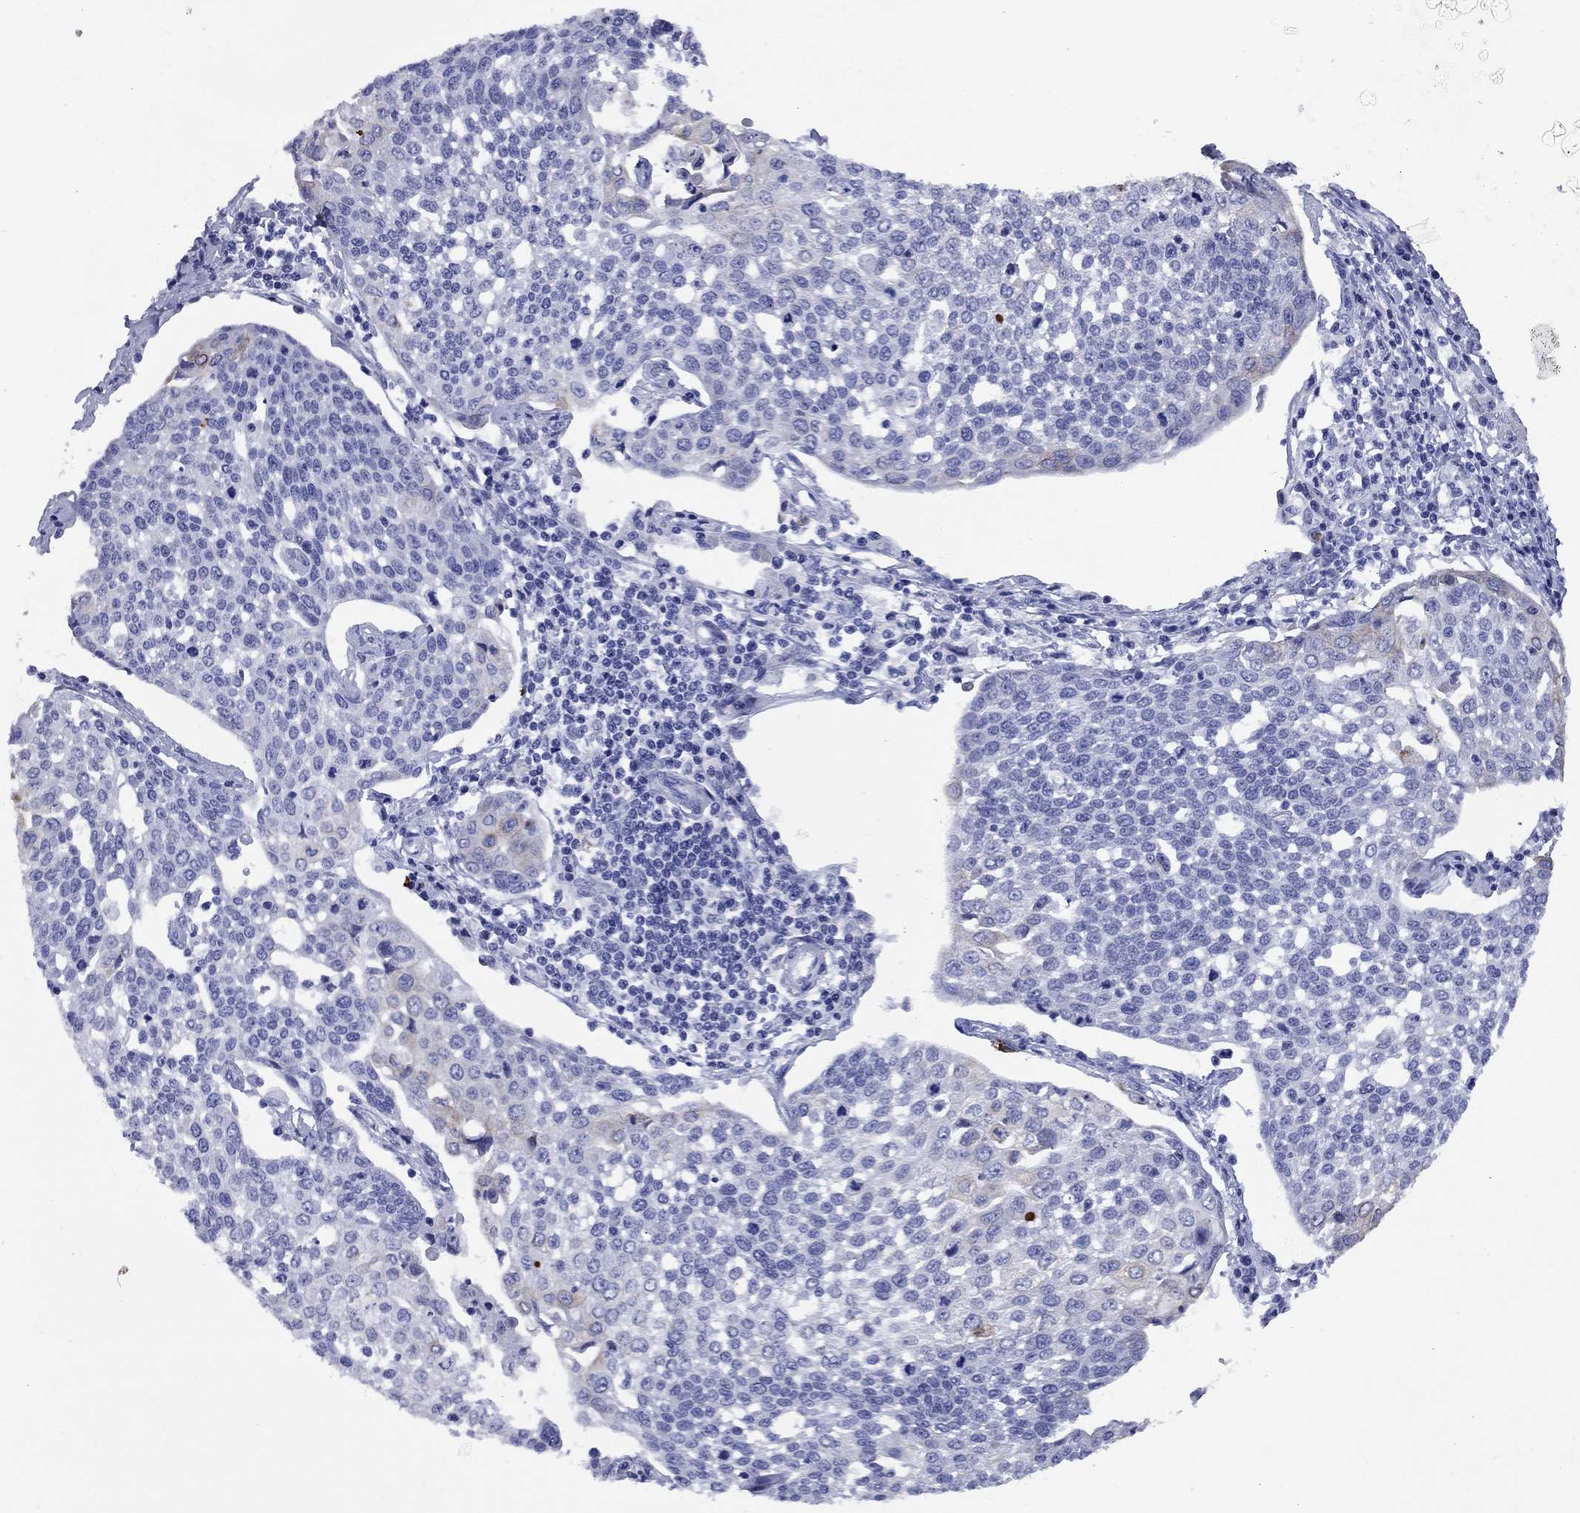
{"staining": {"intensity": "weak", "quantity": "<25%", "location": "cytoplasmic/membranous"}, "tissue": "cervical cancer", "cell_type": "Tumor cells", "image_type": "cancer", "snomed": [{"axis": "morphology", "description": "Squamous cell carcinoma, NOS"}, {"axis": "topography", "description": "Cervix"}], "caption": "Cervical cancer was stained to show a protein in brown. There is no significant staining in tumor cells.", "gene": "CCNA1", "patient": {"sex": "female", "age": 34}}